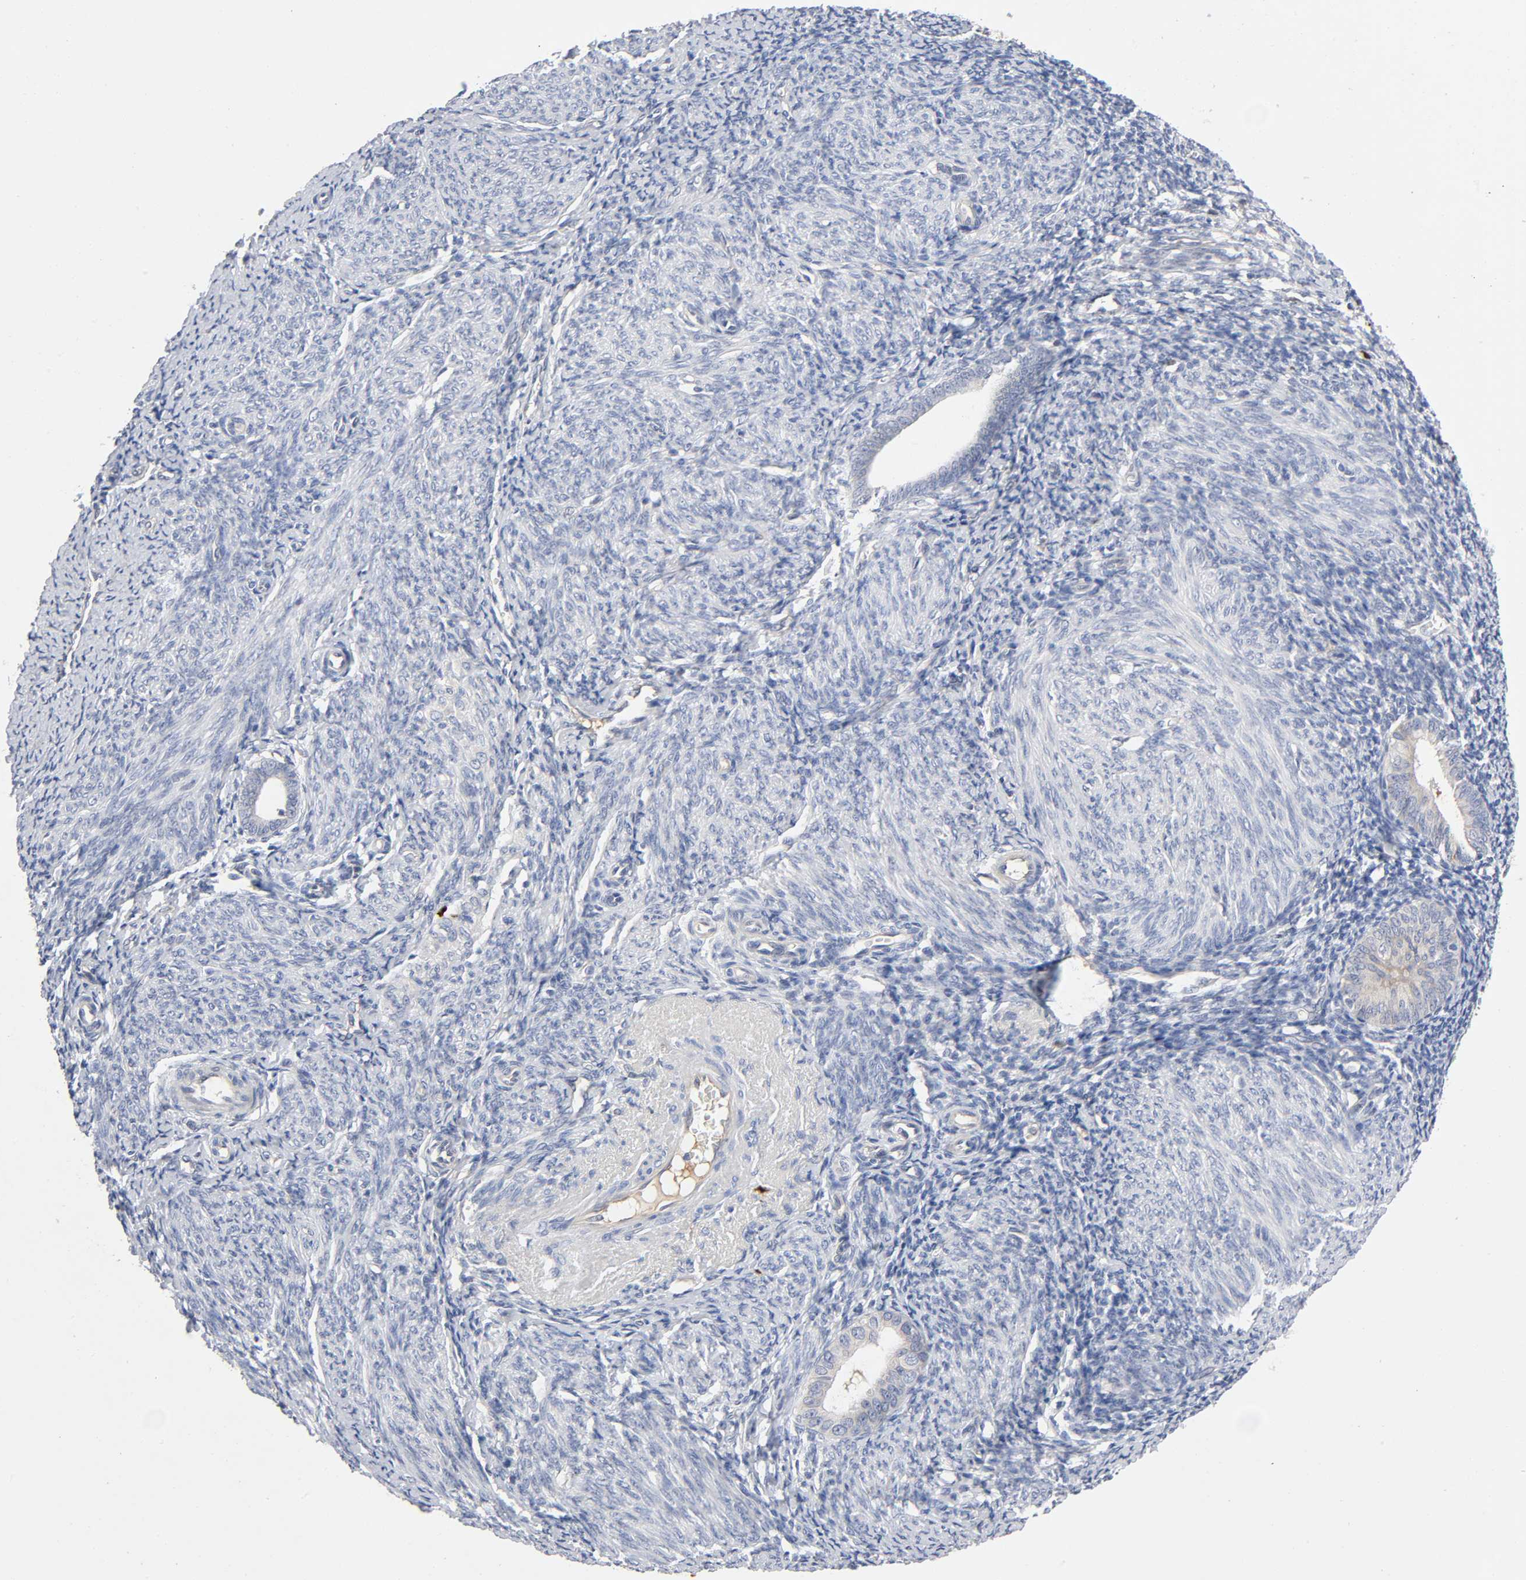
{"staining": {"intensity": "weak", "quantity": "25%-75%", "location": "cytoplasmic/membranous"}, "tissue": "endometrium", "cell_type": "Cells in endometrial stroma", "image_type": "normal", "snomed": [{"axis": "morphology", "description": "Normal tissue, NOS"}, {"axis": "topography", "description": "Endometrium"}], "caption": "A high-resolution image shows immunohistochemistry (IHC) staining of unremarkable endometrium, which exhibits weak cytoplasmic/membranous staining in about 25%-75% of cells in endometrial stroma.", "gene": "NOVA1", "patient": {"sex": "female", "age": 57}}